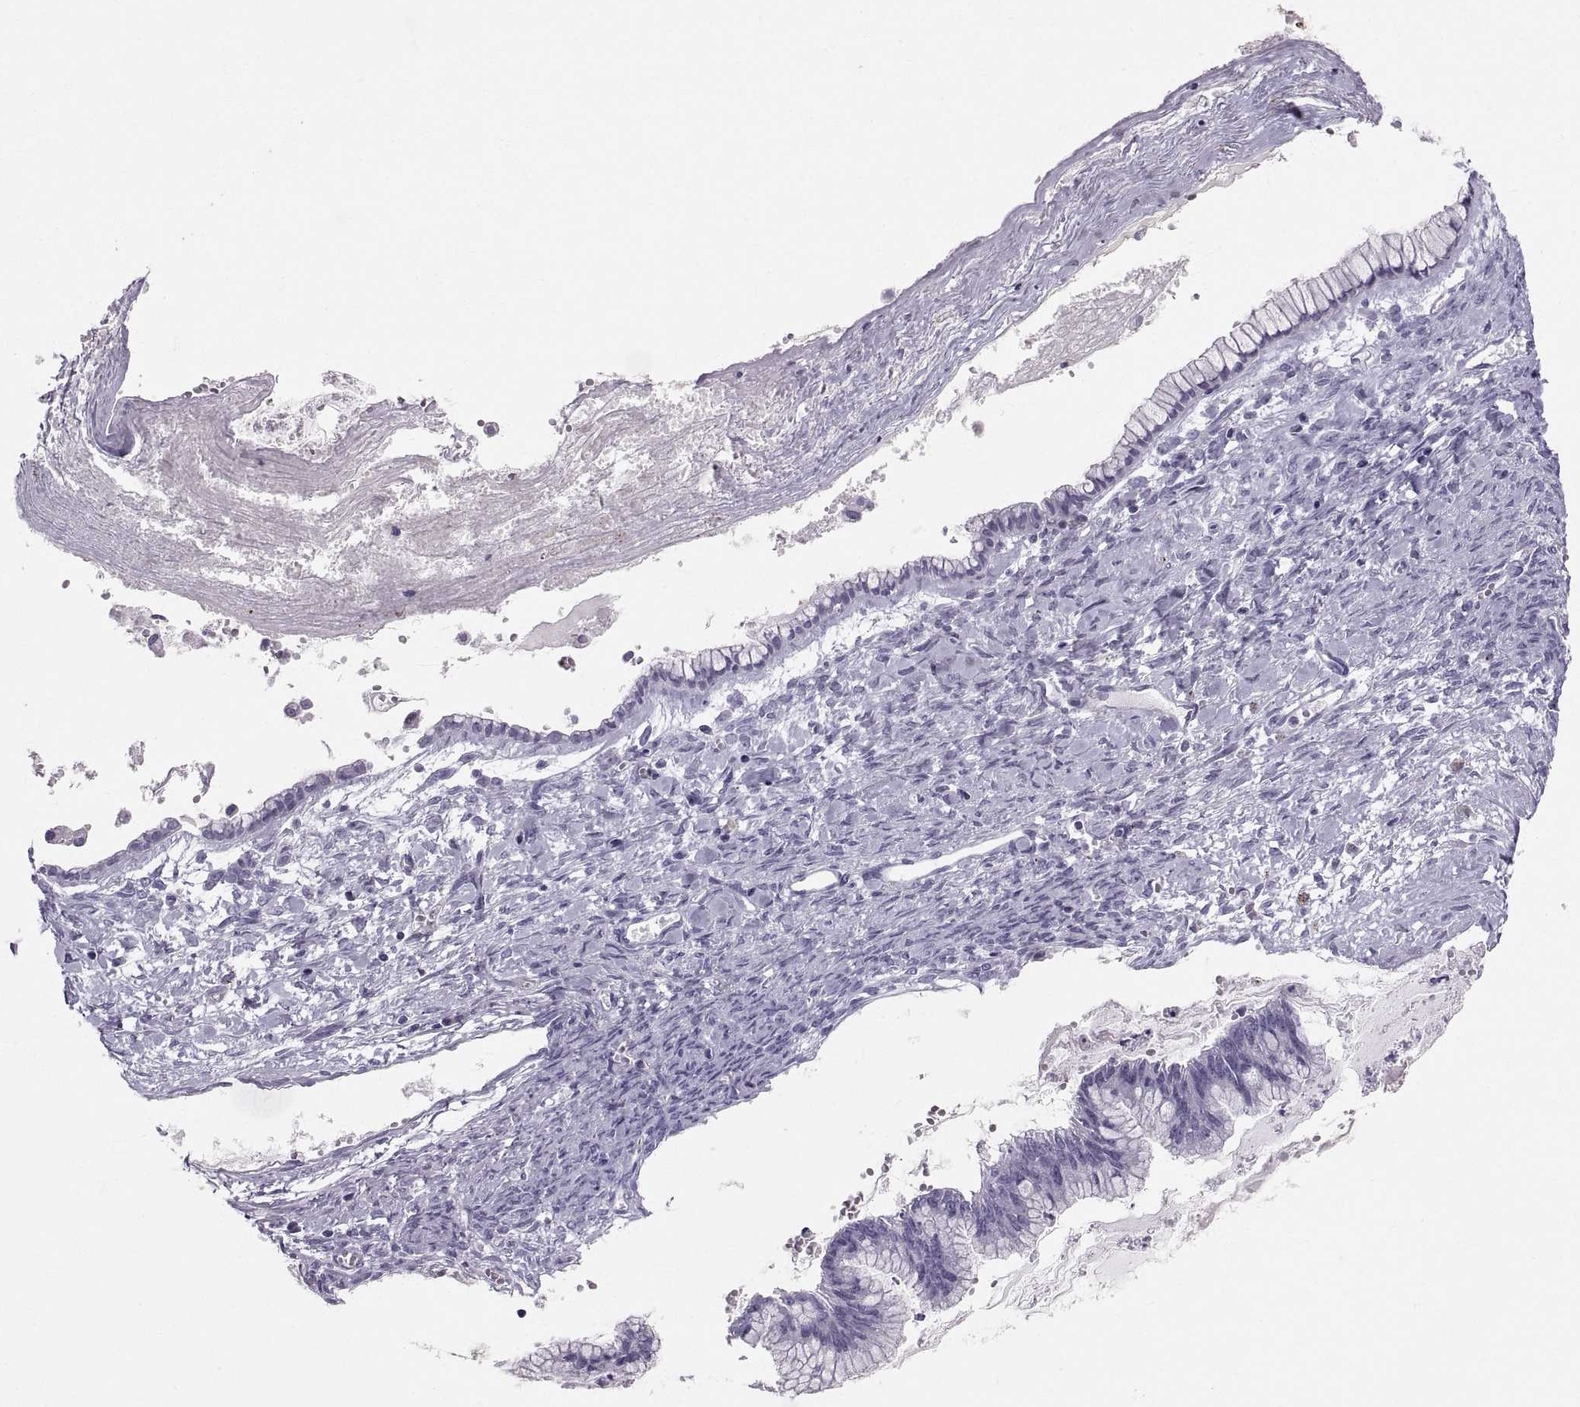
{"staining": {"intensity": "negative", "quantity": "none", "location": "none"}, "tissue": "ovarian cancer", "cell_type": "Tumor cells", "image_type": "cancer", "snomed": [{"axis": "morphology", "description": "Cystadenocarcinoma, mucinous, NOS"}, {"axis": "topography", "description": "Ovary"}], "caption": "Protein analysis of ovarian mucinous cystadenocarcinoma reveals no significant positivity in tumor cells.", "gene": "SLC22A6", "patient": {"sex": "female", "age": 67}}